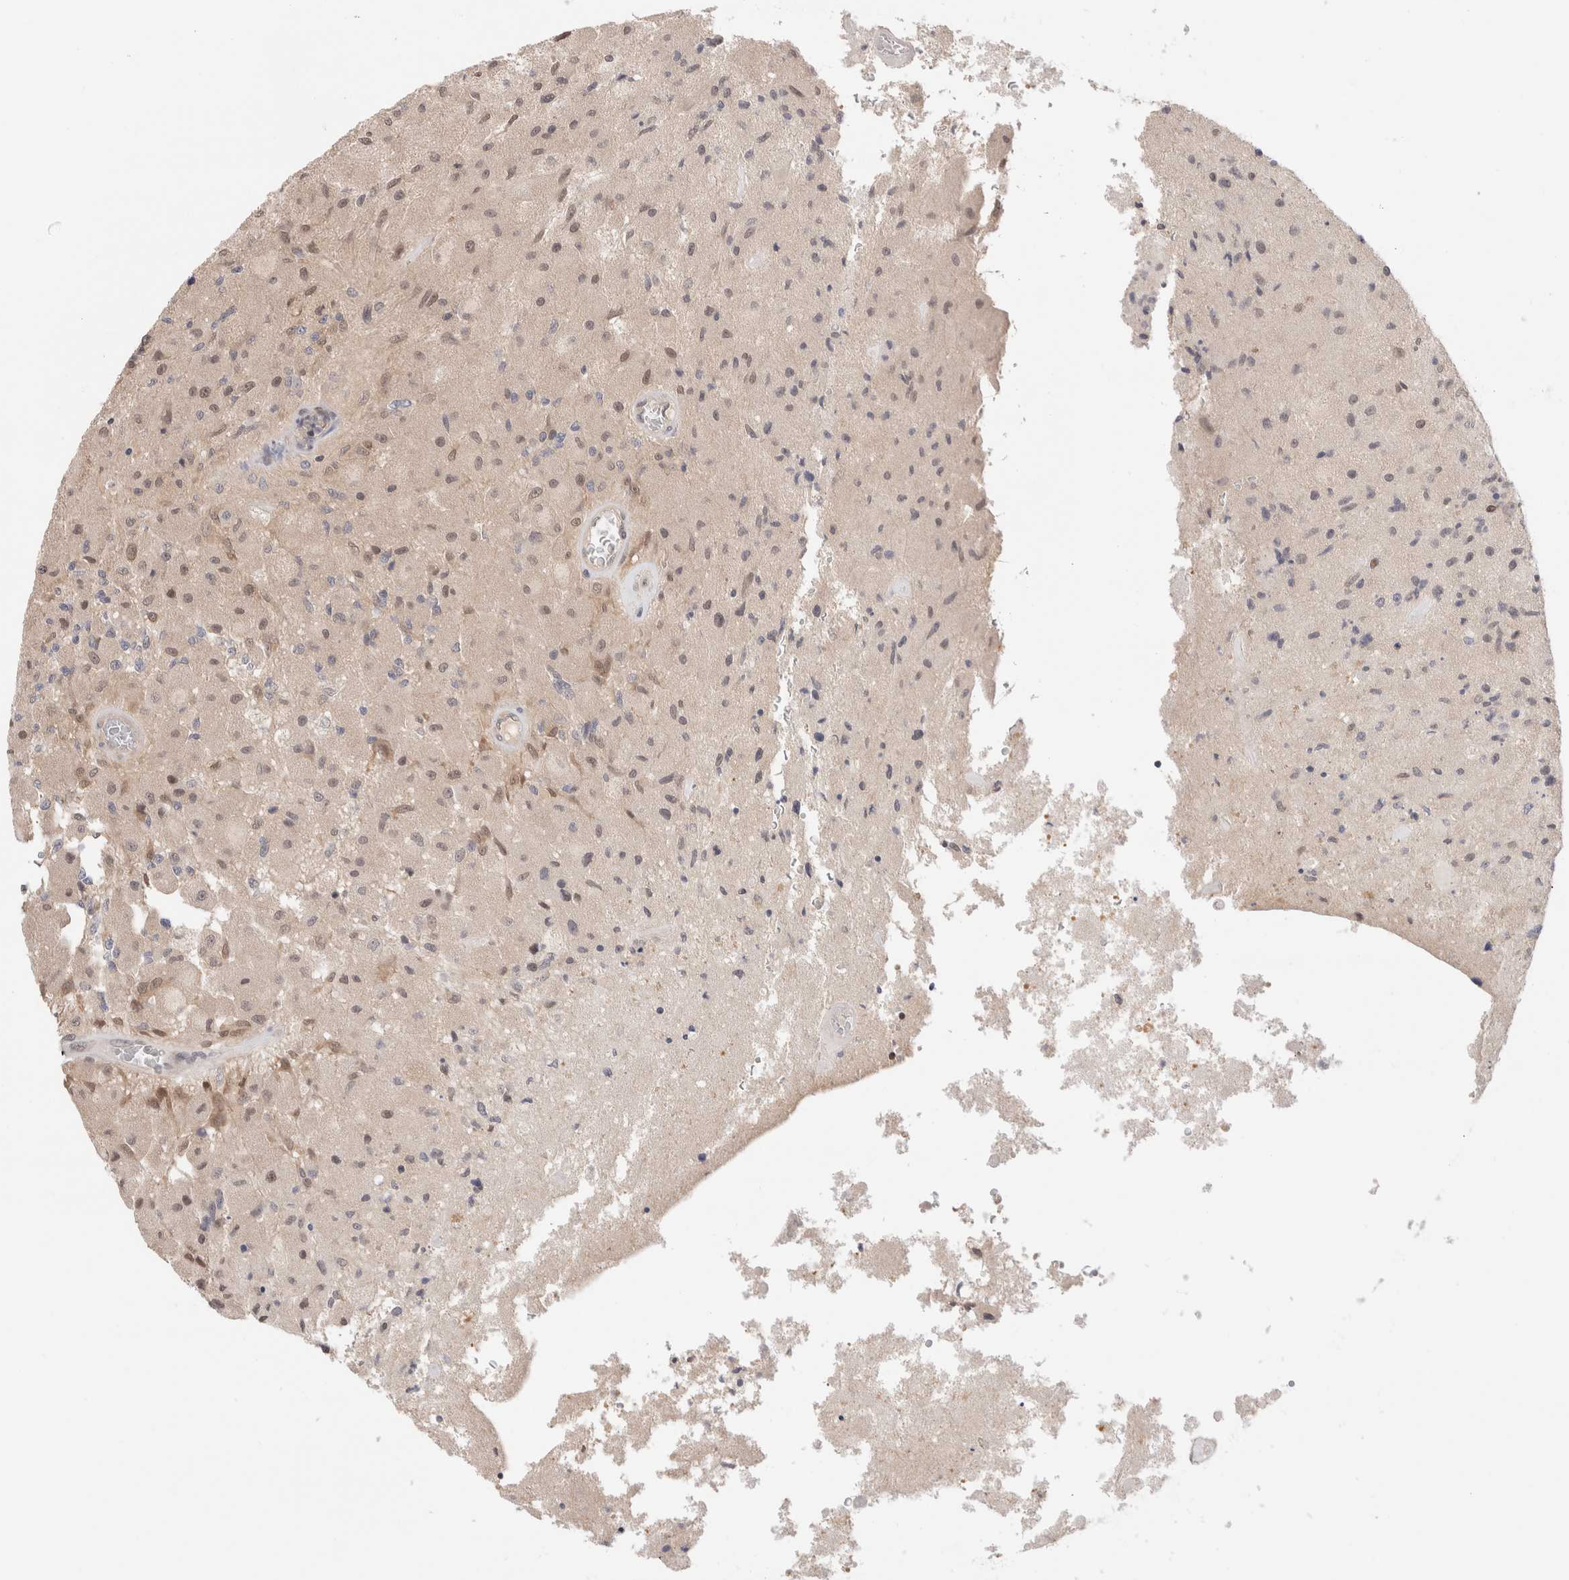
{"staining": {"intensity": "weak", "quantity": "25%-75%", "location": "nuclear"}, "tissue": "glioma", "cell_type": "Tumor cells", "image_type": "cancer", "snomed": [{"axis": "morphology", "description": "Normal tissue, NOS"}, {"axis": "morphology", "description": "Glioma, malignant, High grade"}, {"axis": "topography", "description": "Cerebral cortex"}], "caption": "The photomicrograph displays immunohistochemical staining of malignant glioma (high-grade). There is weak nuclear staining is identified in approximately 25%-75% of tumor cells. The protein is shown in brown color, while the nuclei are stained blue.", "gene": "C17orf97", "patient": {"sex": "male", "age": 77}}